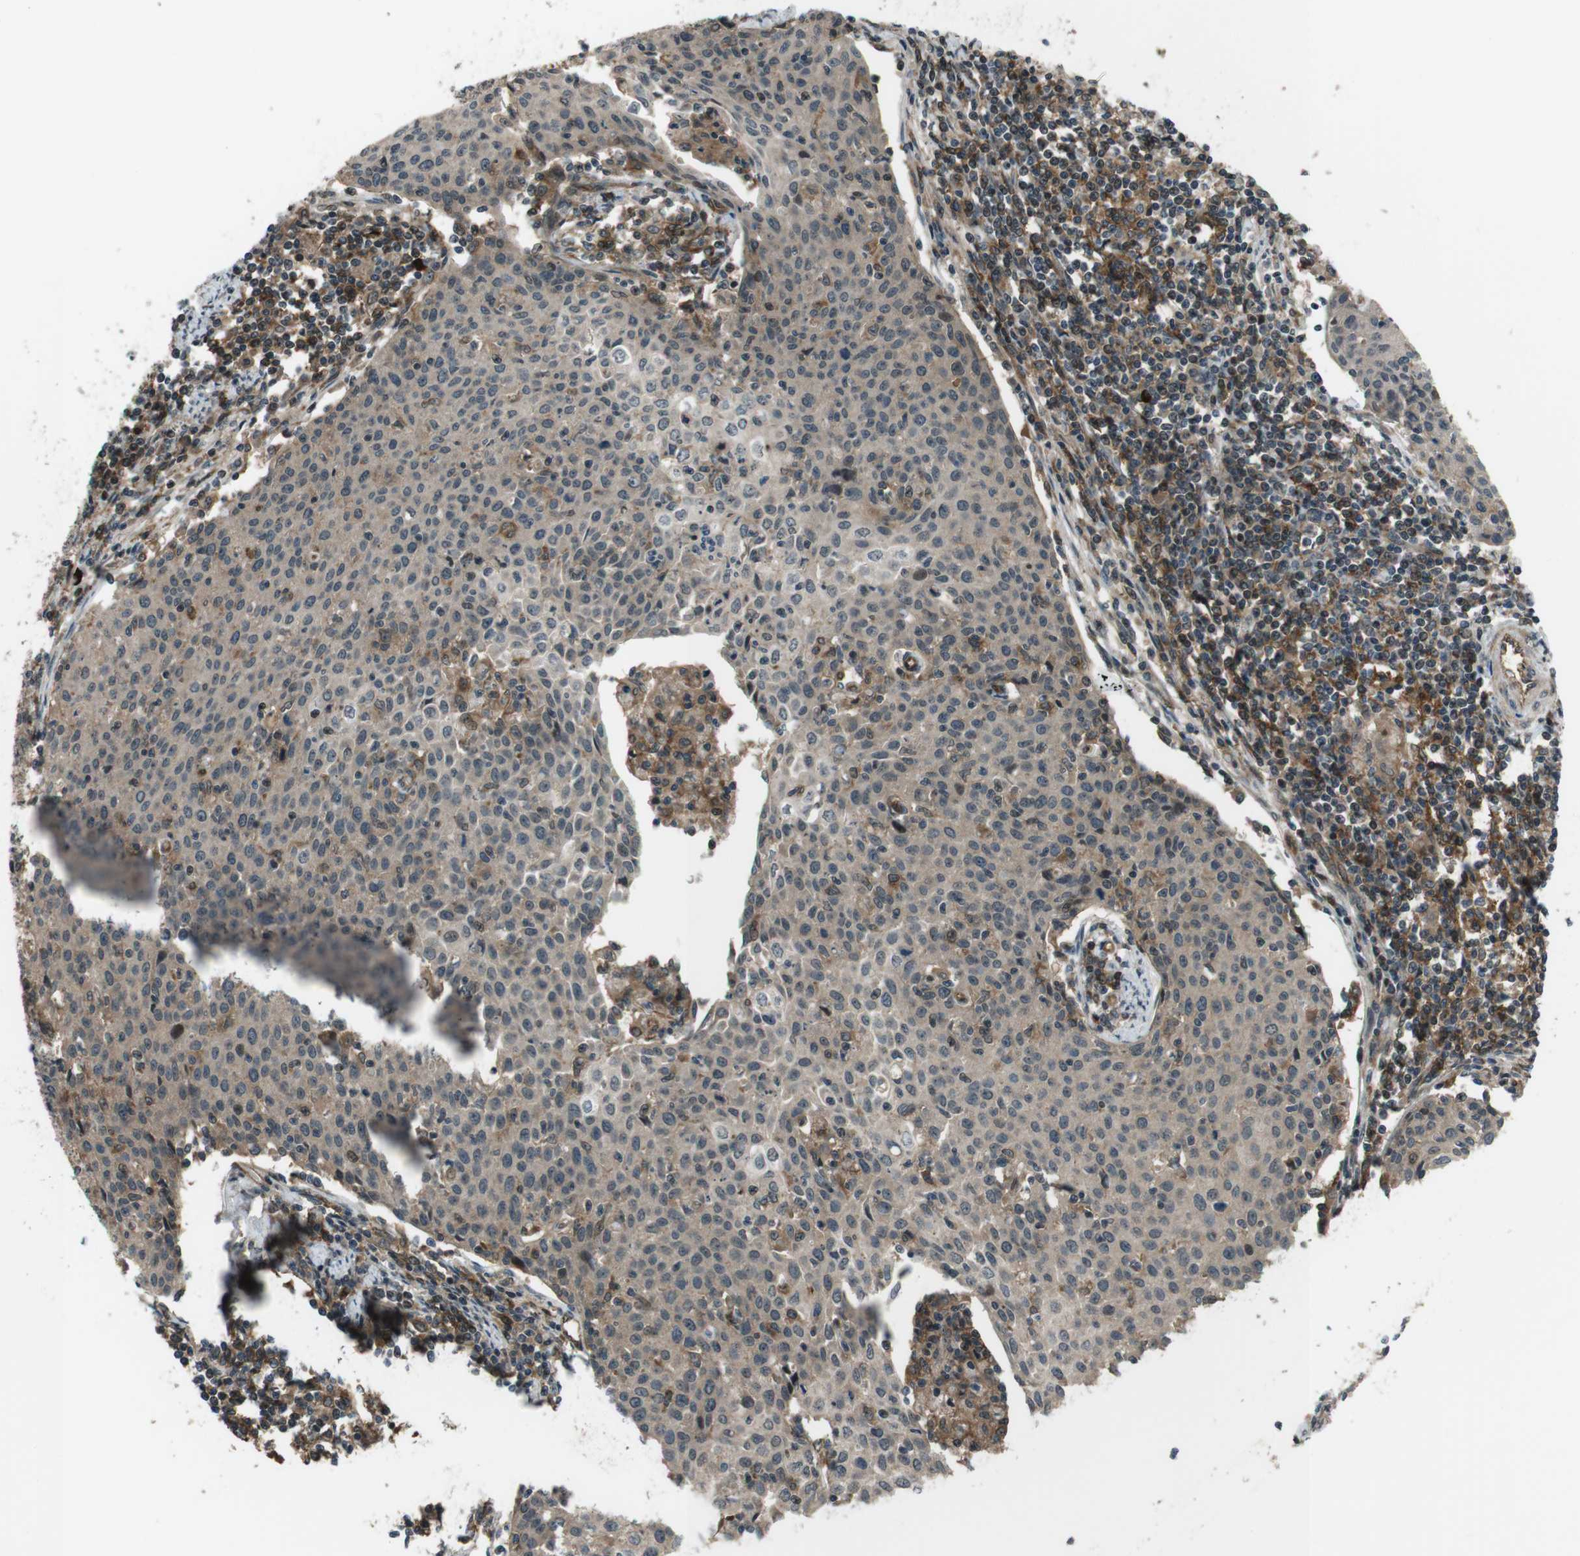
{"staining": {"intensity": "weak", "quantity": ">75%", "location": "cytoplasmic/membranous"}, "tissue": "cervical cancer", "cell_type": "Tumor cells", "image_type": "cancer", "snomed": [{"axis": "morphology", "description": "Squamous cell carcinoma, NOS"}, {"axis": "topography", "description": "Cervix"}], "caption": "Cervical cancer tissue shows weak cytoplasmic/membranous expression in approximately >75% of tumor cells The staining was performed using DAB to visualize the protein expression in brown, while the nuclei were stained in blue with hematoxylin (Magnification: 20x).", "gene": "TIAM2", "patient": {"sex": "female", "age": 38}}